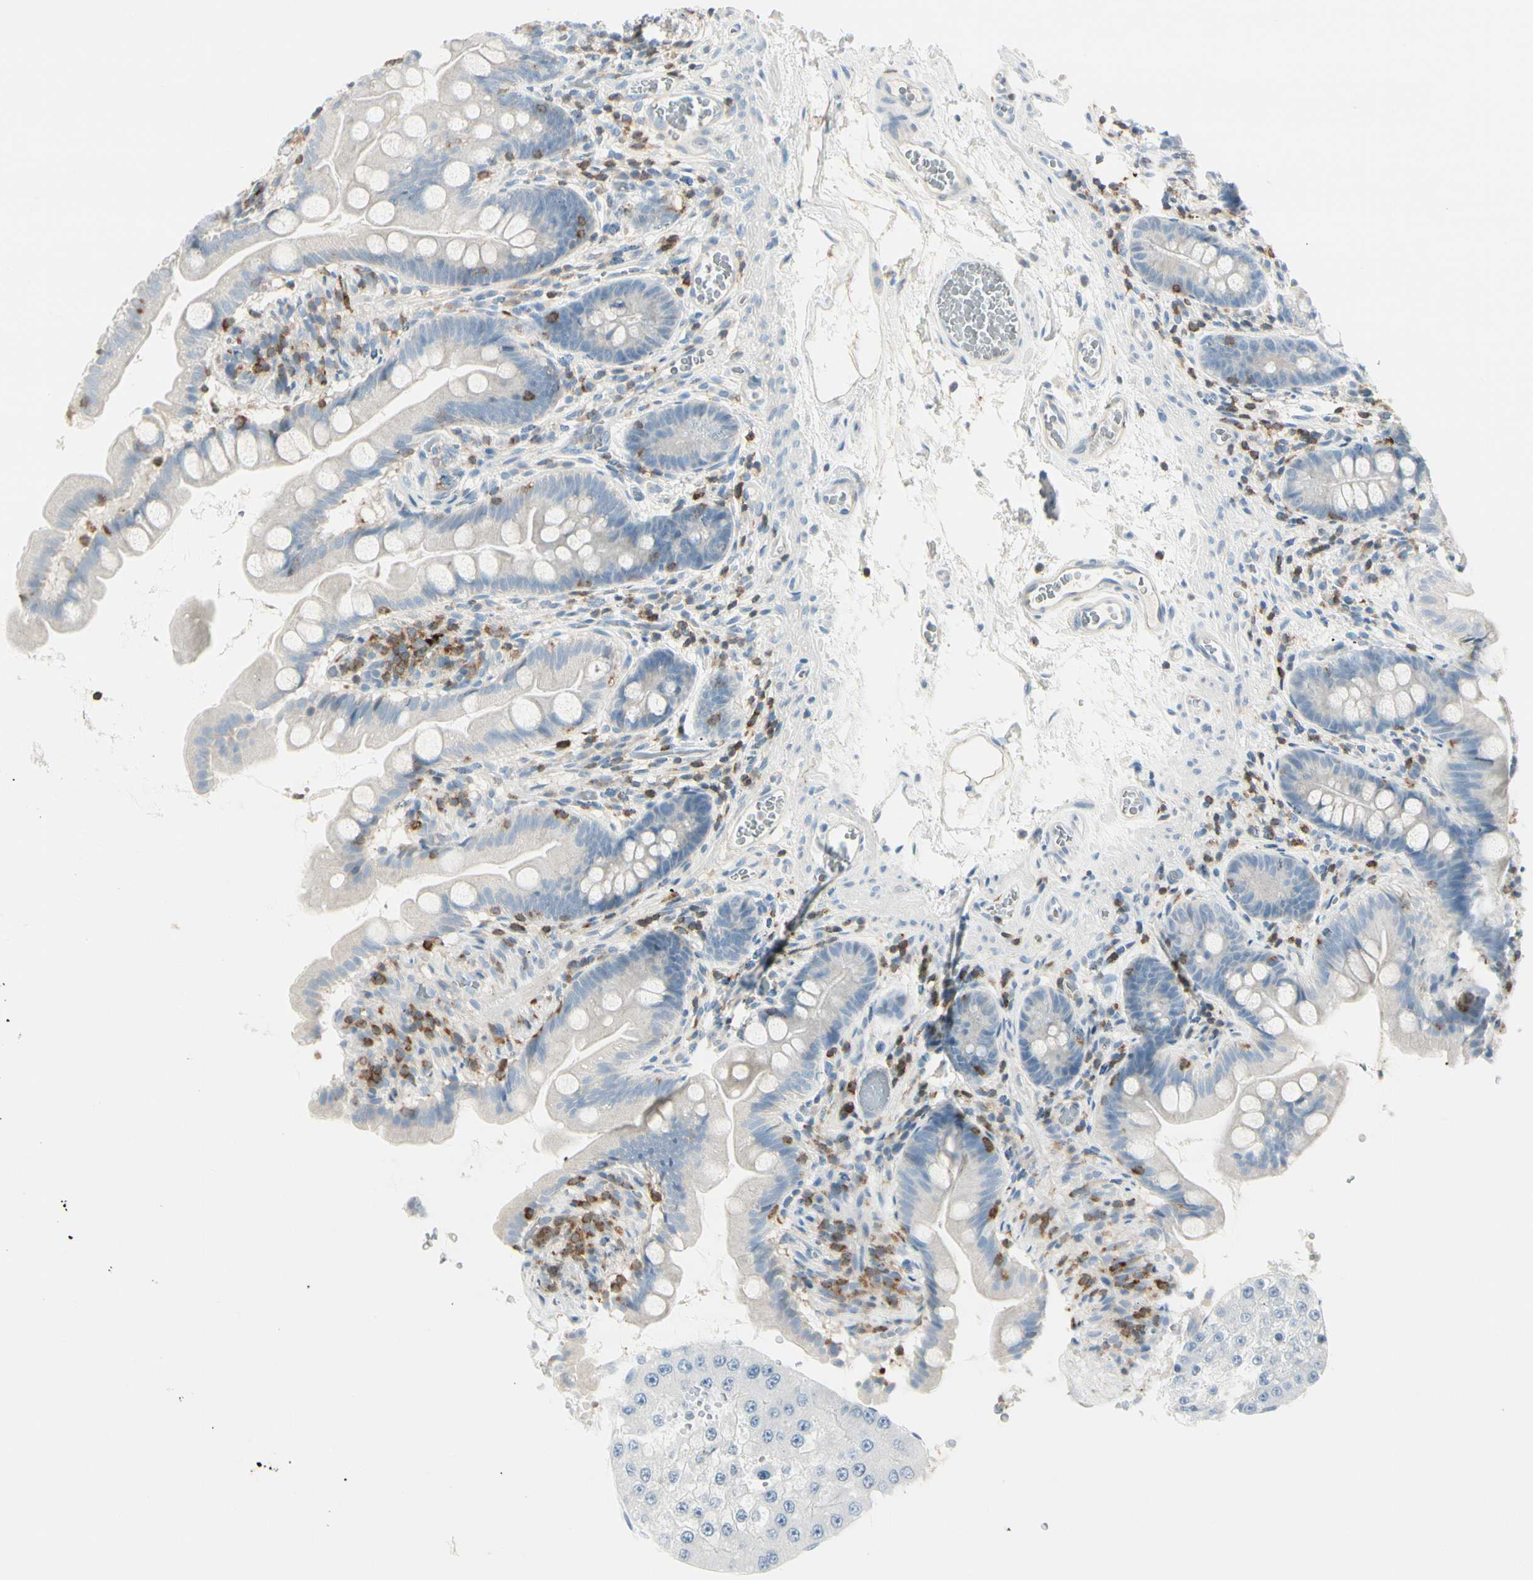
{"staining": {"intensity": "negative", "quantity": "none", "location": "none"}, "tissue": "small intestine", "cell_type": "Glandular cells", "image_type": "normal", "snomed": [{"axis": "morphology", "description": "Normal tissue, NOS"}, {"axis": "topography", "description": "Small intestine"}], "caption": "Unremarkable small intestine was stained to show a protein in brown. There is no significant positivity in glandular cells. Brightfield microscopy of IHC stained with DAB (3,3'-diaminobenzidine) (brown) and hematoxylin (blue), captured at high magnification.", "gene": "TRAF1", "patient": {"sex": "female", "age": 56}}